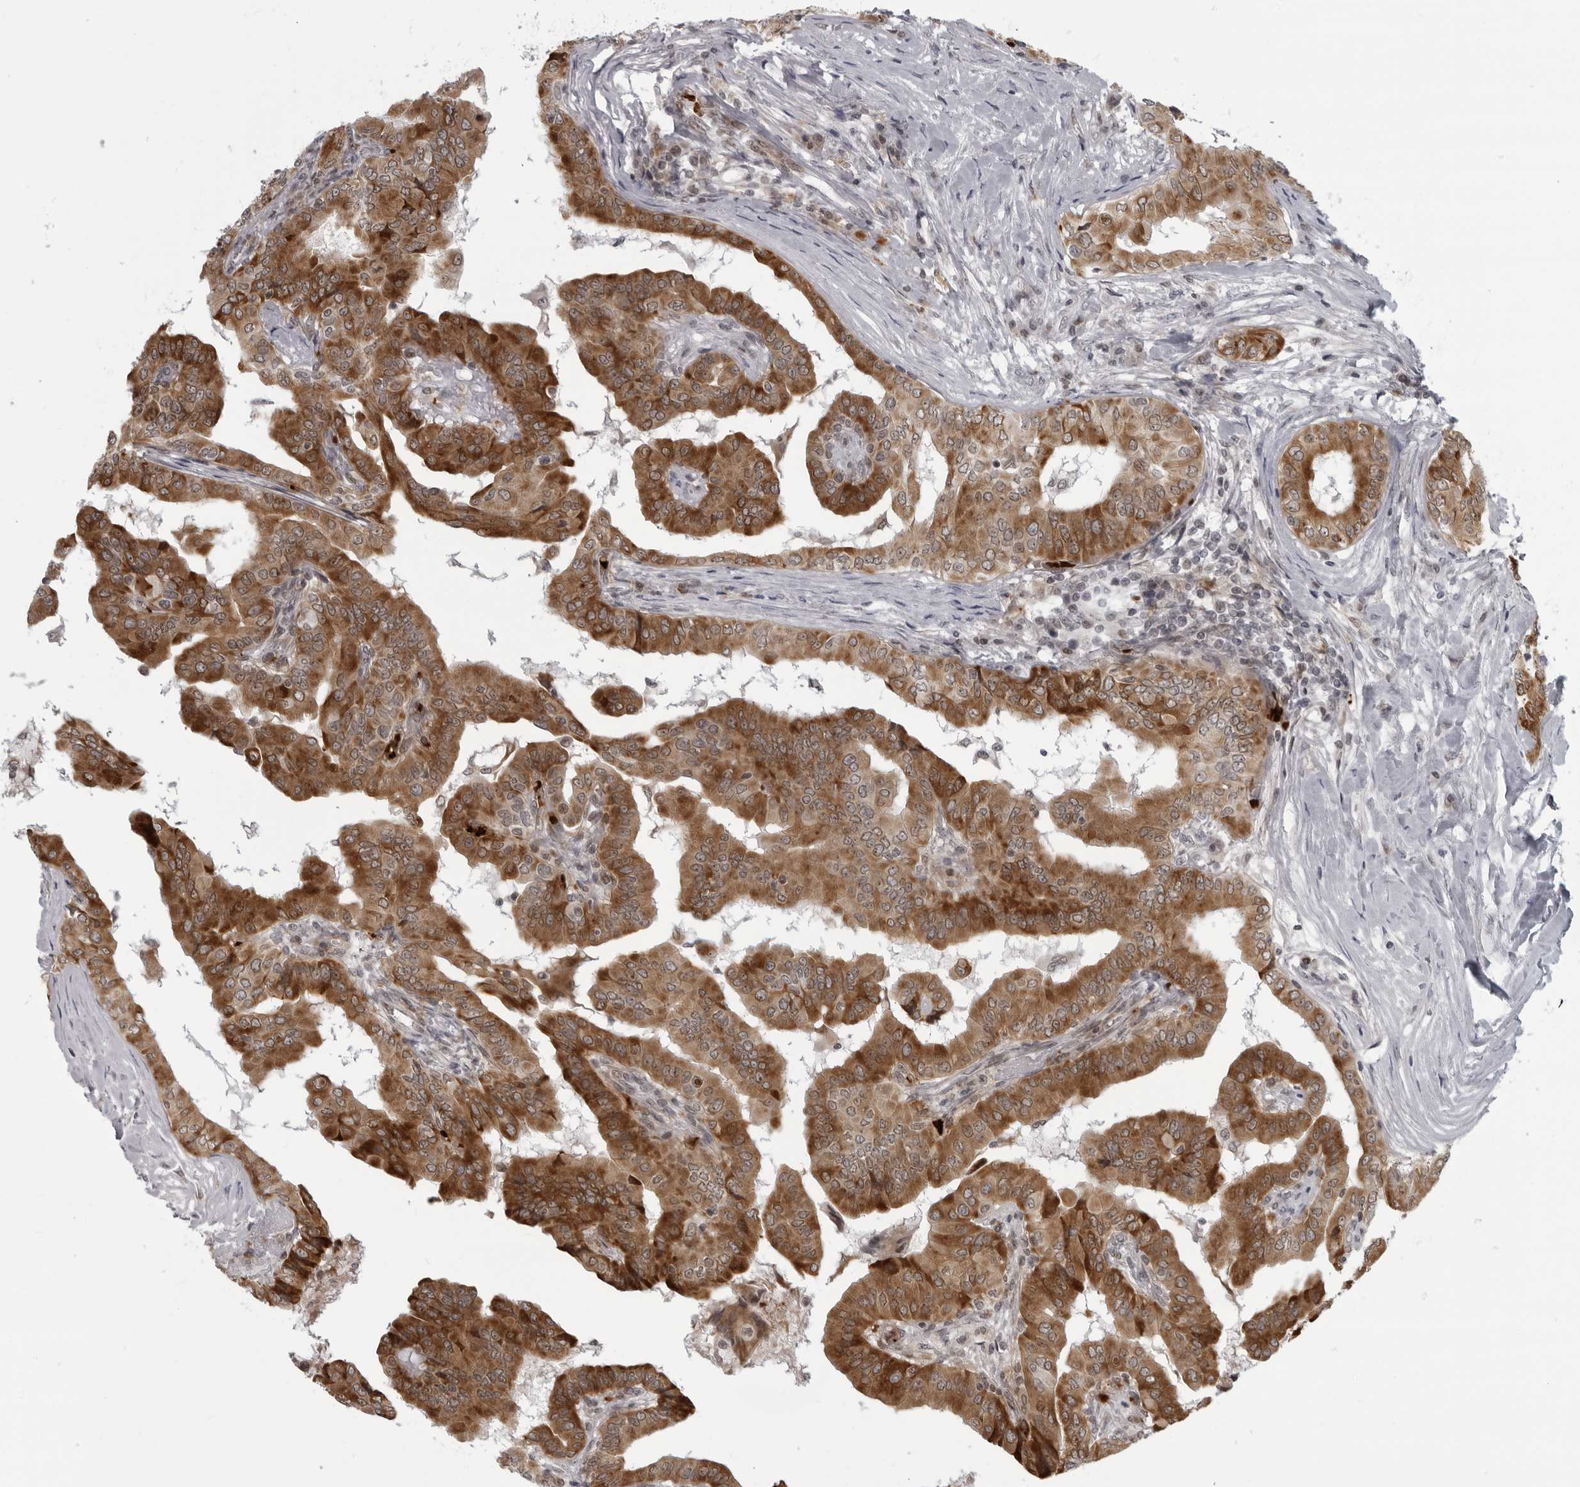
{"staining": {"intensity": "strong", "quantity": ">75%", "location": "cytoplasmic/membranous"}, "tissue": "thyroid cancer", "cell_type": "Tumor cells", "image_type": "cancer", "snomed": [{"axis": "morphology", "description": "Papillary adenocarcinoma, NOS"}, {"axis": "topography", "description": "Thyroid gland"}], "caption": "This is an image of IHC staining of papillary adenocarcinoma (thyroid), which shows strong staining in the cytoplasmic/membranous of tumor cells.", "gene": "THOP1", "patient": {"sex": "male", "age": 33}}